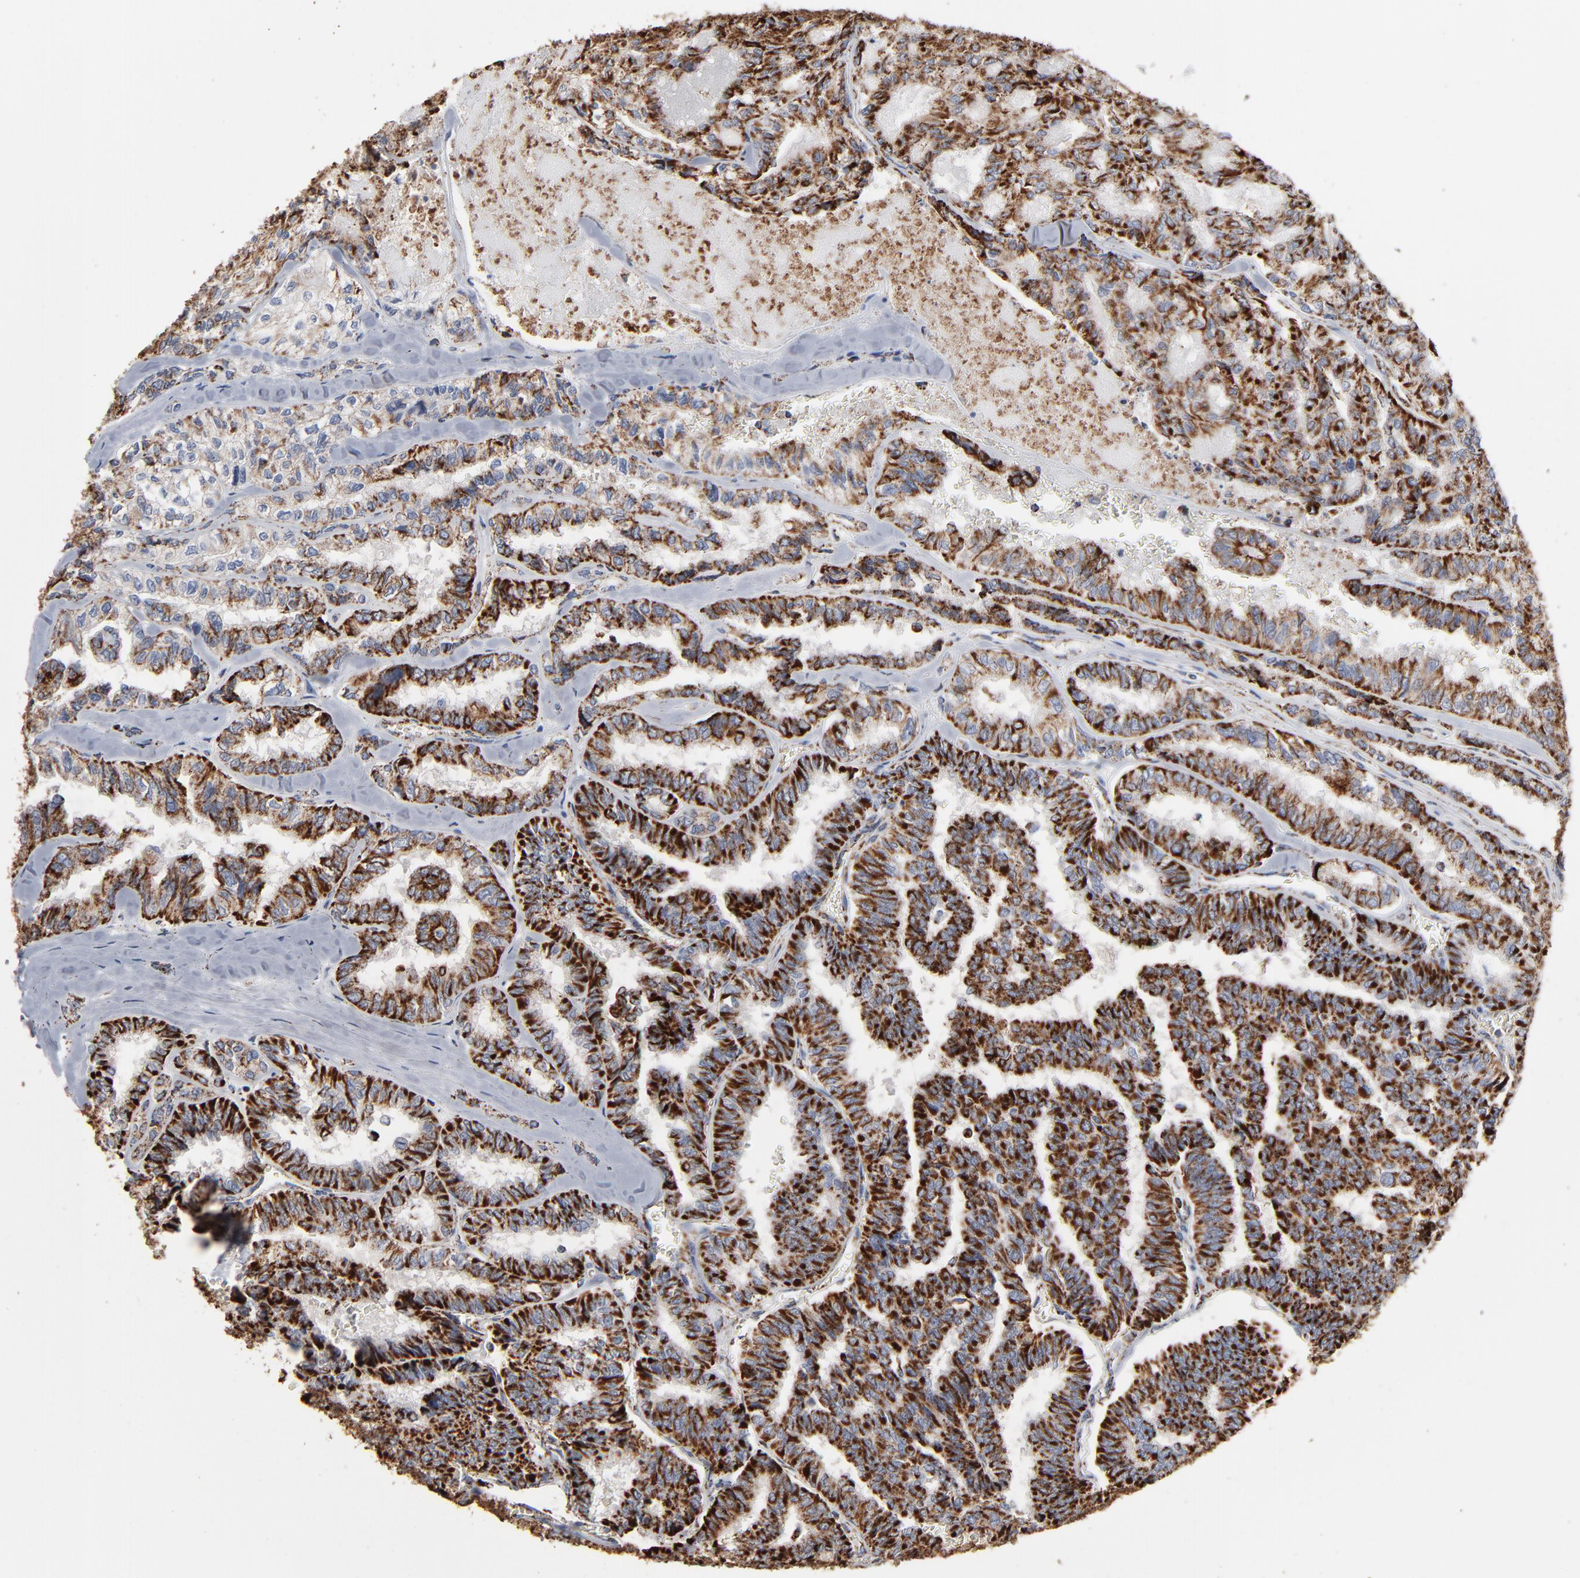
{"staining": {"intensity": "strong", "quantity": ">75%", "location": "cytoplasmic/membranous"}, "tissue": "thyroid cancer", "cell_type": "Tumor cells", "image_type": "cancer", "snomed": [{"axis": "morphology", "description": "Papillary adenocarcinoma, NOS"}, {"axis": "topography", "description": "Thyroid gland"}], "caption": "Thyroid papillary adenocarcinoma stained with a protein marker reveals strong staining in tumor cells.", "gene": "UQCRC1", "patient": {"sex": "female", "age": 35}}